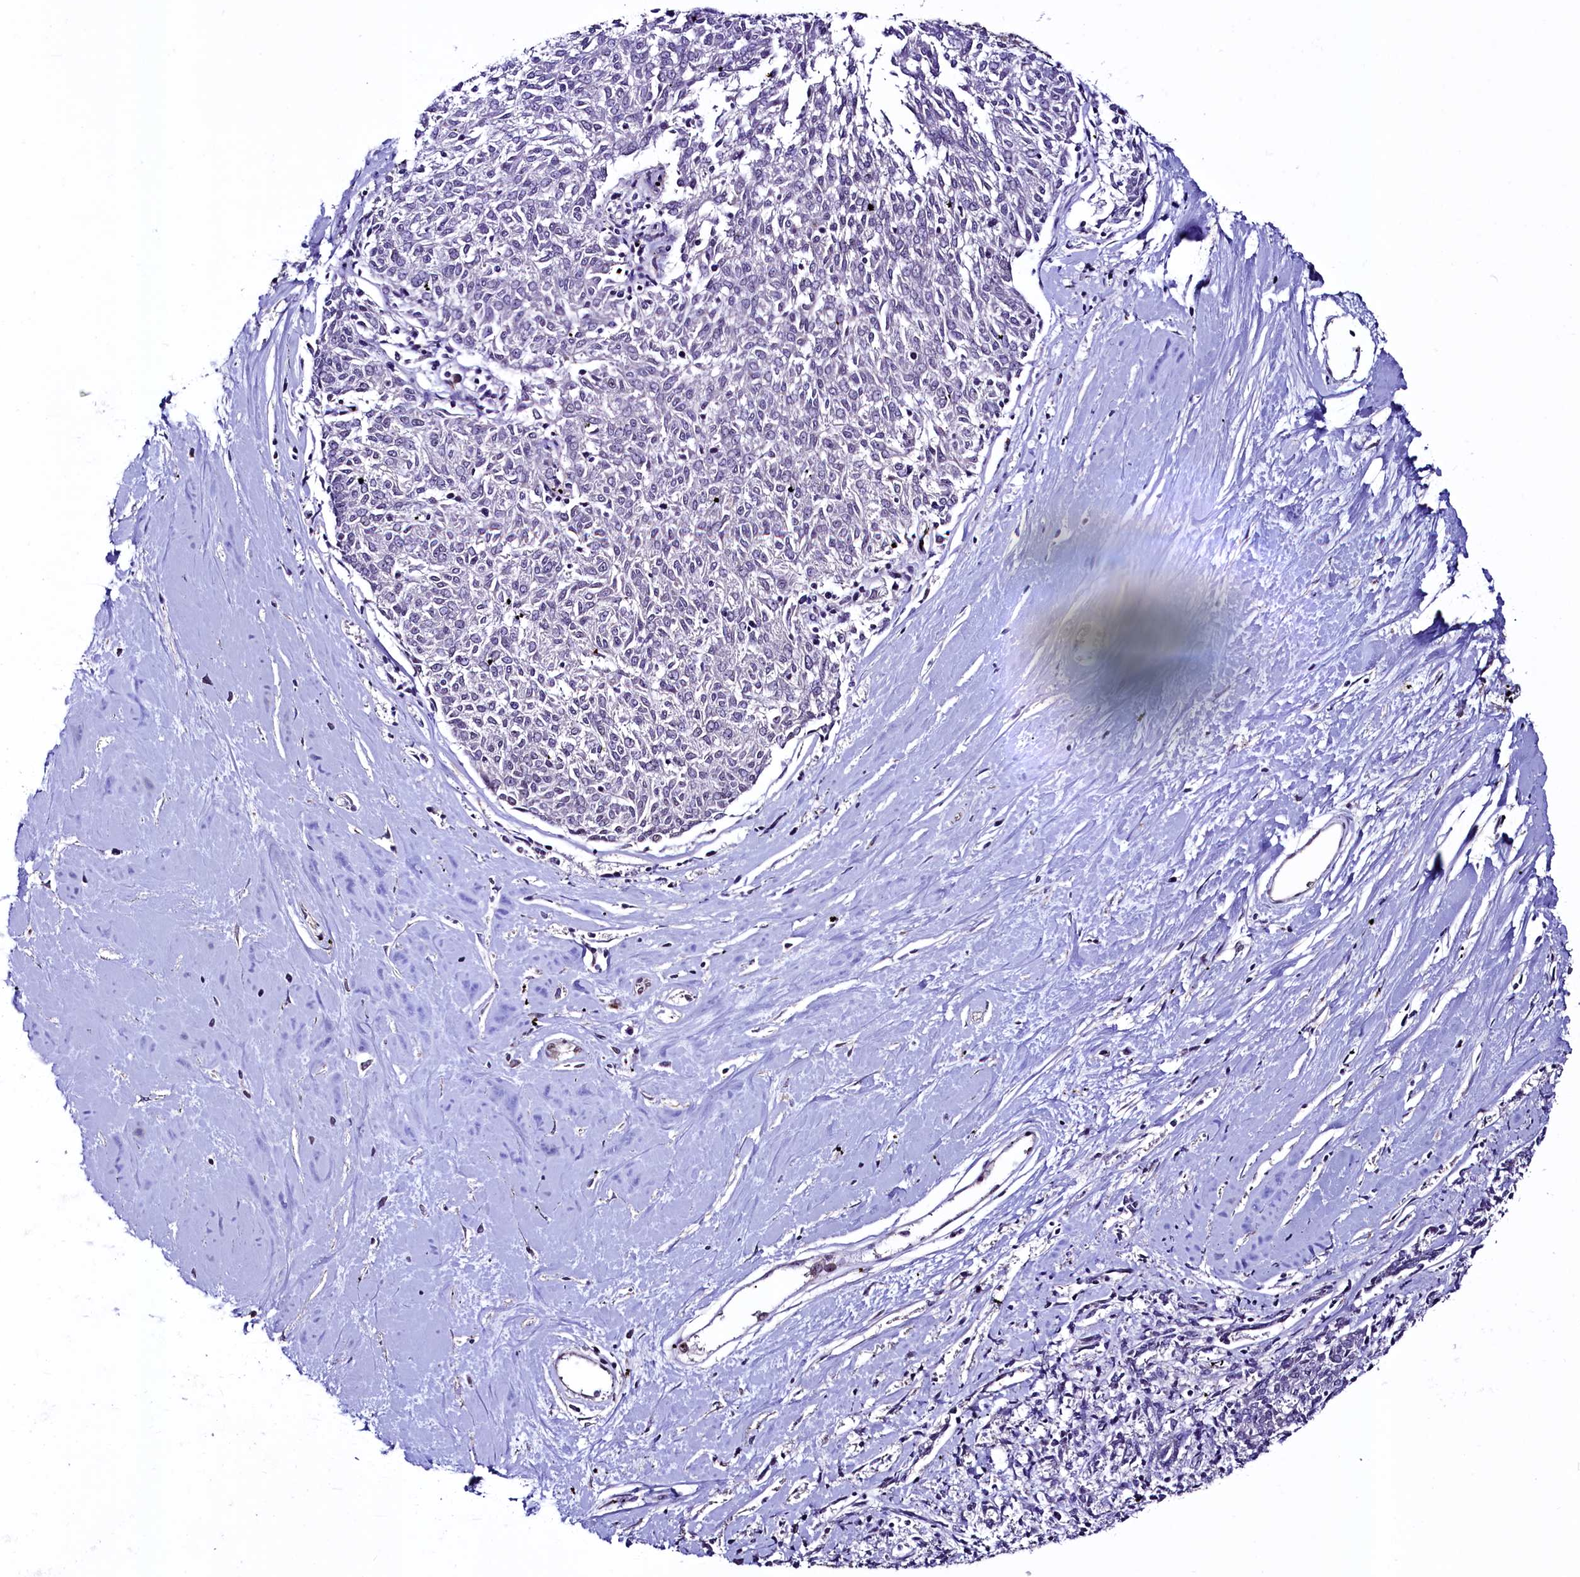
{"staining": {"intensity": "negative", "quantity": "none", "location": "none"}, "tissue": "melanoma", "cell_type": "Tumor cells", "image_type": "cancer", "snomed": [{"axis": "morphology", "description": "Malignant melanoma, NOS"}, {"axis": "topography", "description": "Skin"}], "caption": "The immunohistochemistry photomicrograph has no significant positivity in tumor cells of melanoma tissue.", "gene": "SFSWAP", "patient": {"sex": "female", "age": 72}}